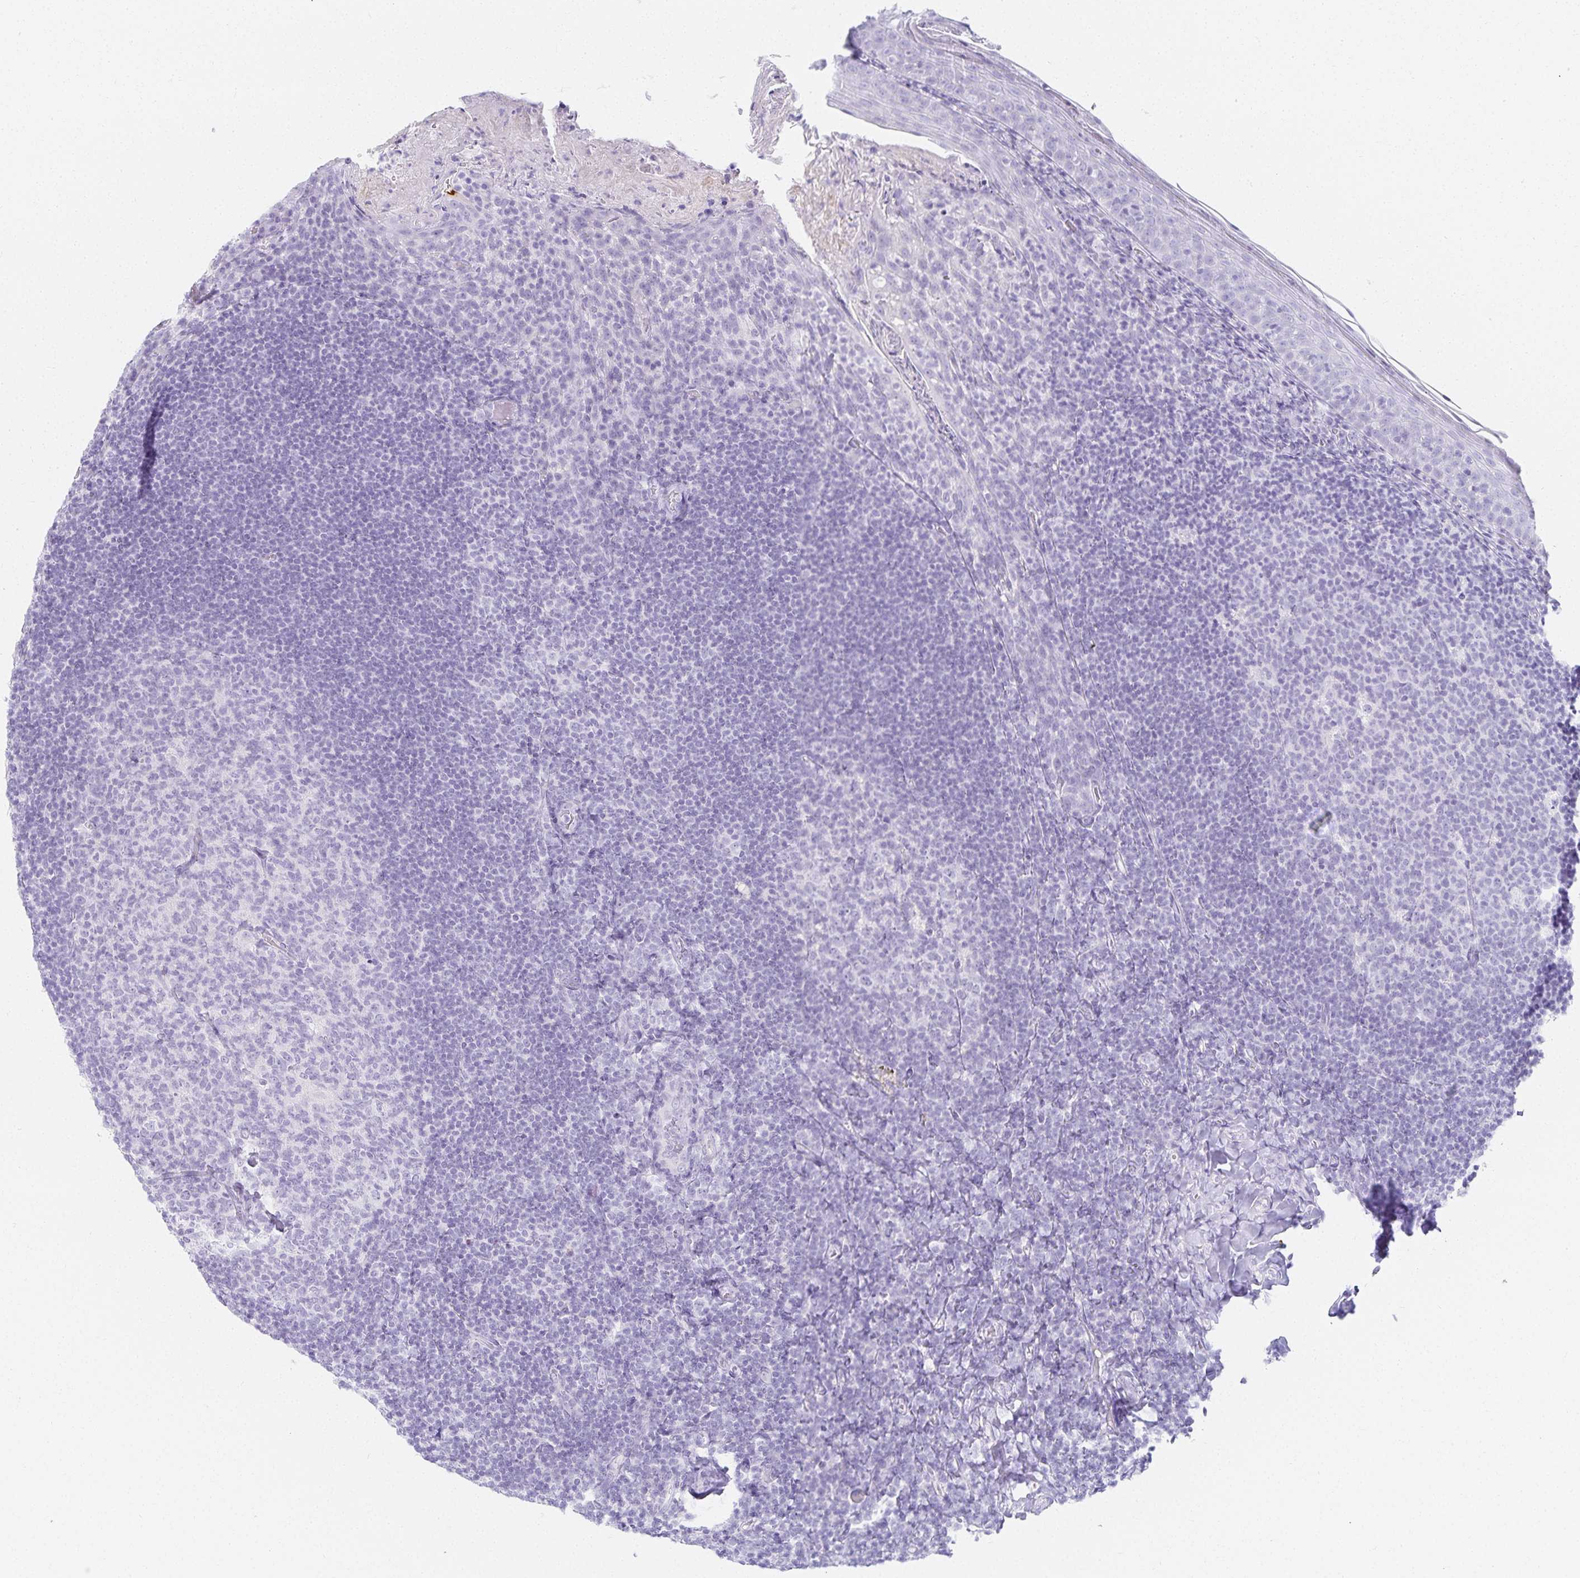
{"staining": {"intensity": "negative", "quantity": "none", "location": "none"}, "tissue": "tonsil", "cell_type": "Germinal center cells", "image_type": "normal", "snomed": [{"axis": "morphology", "description": "Normal tissue, NOS"}, {"axis": "topography", "description": "Tonsil"}], "caption": "Tonsil was stained to show a protein in brown. There is no significant positivity in germinal center cells. (Immunohistochemistry (ihc), brightfield microscopy, high magnification).", "gene": "GP2", "patient": {"sex": "female", "age": 10}}